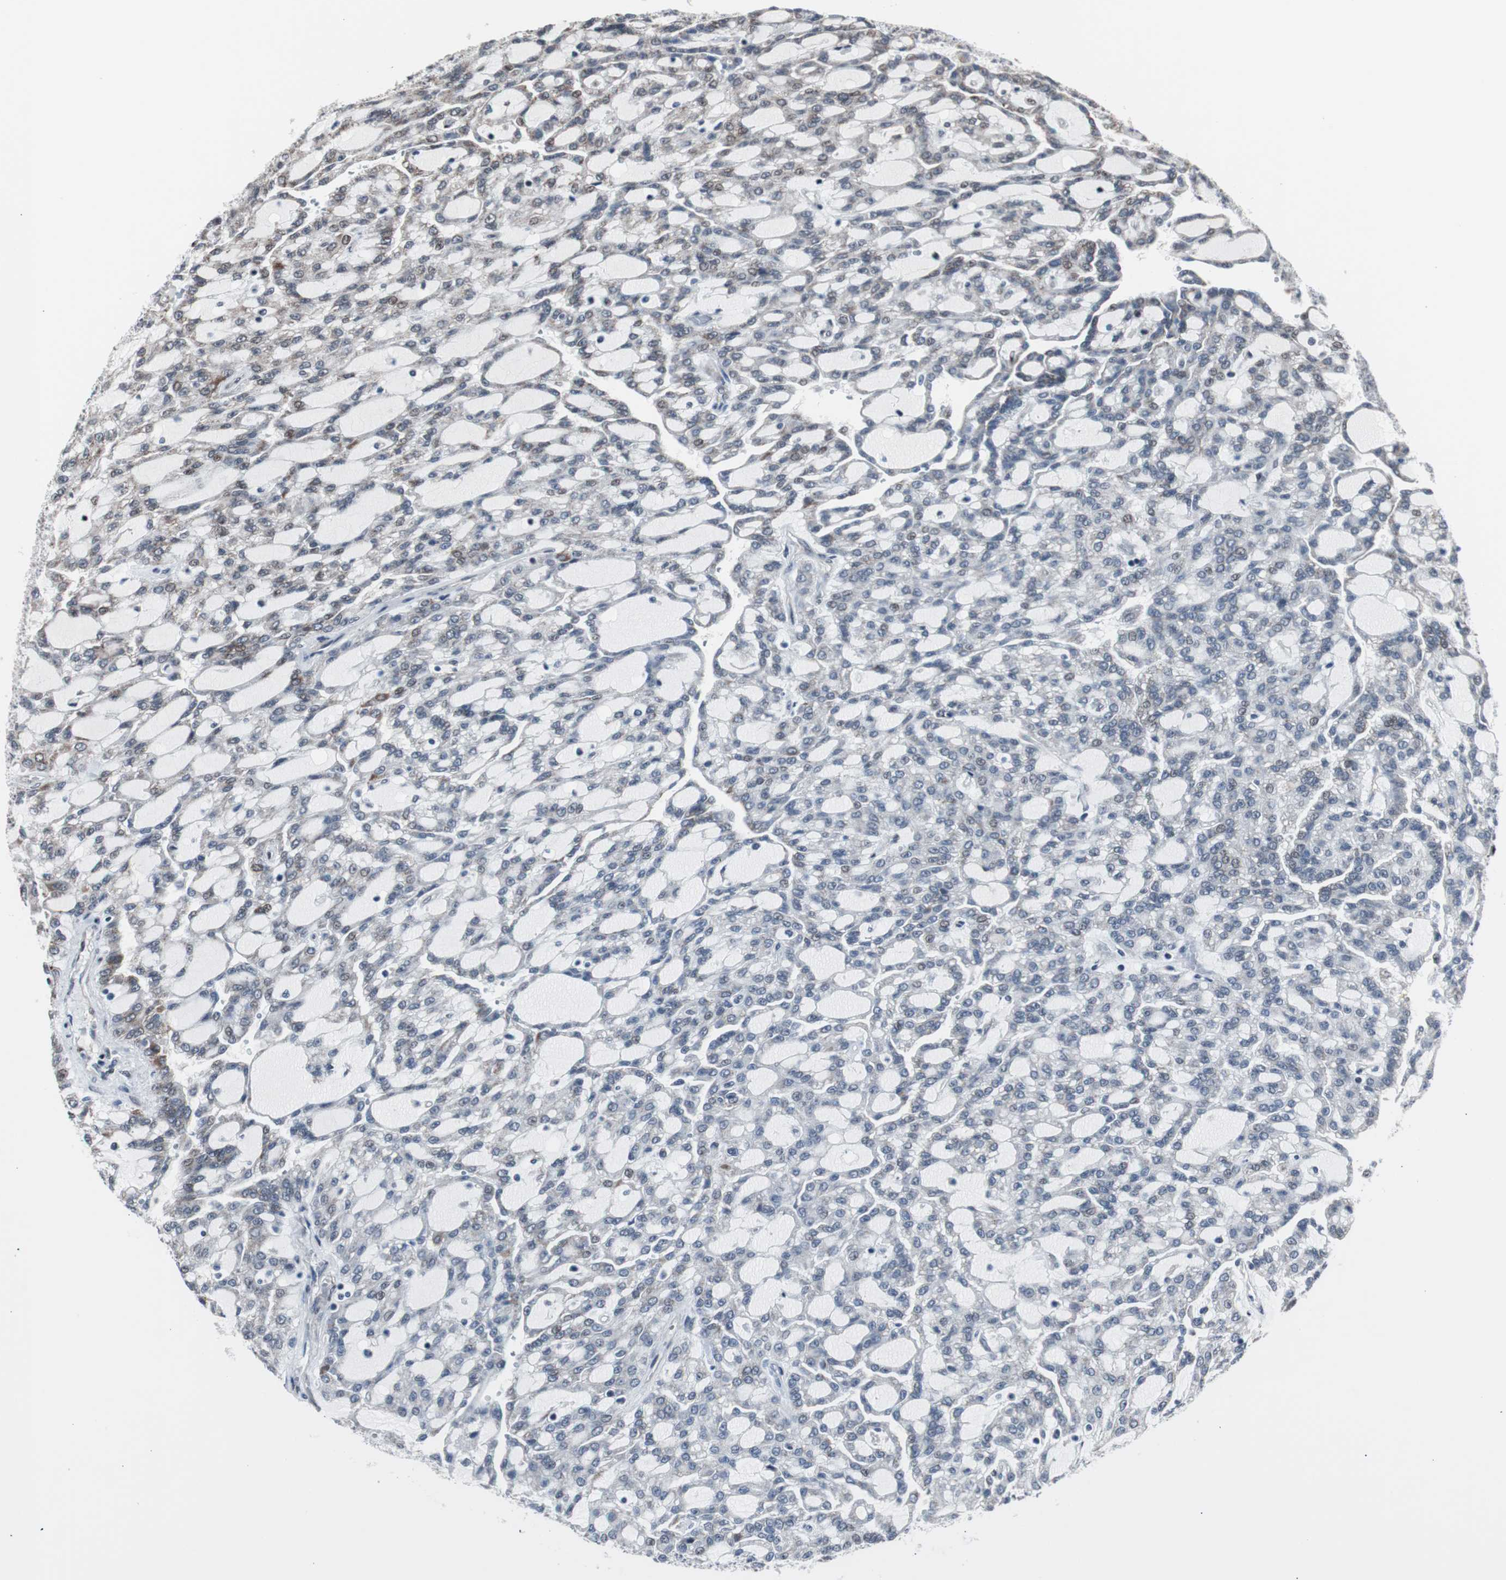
{"staining": {"intensity": "weak", "quantity": "<25%", "location": "nuclear"}, "tissue": "renal cancer", "cell_type": "Tumor cells", "image_type": "cancer", "snomed": [{"axis": "morphology", "description": "Adenocarcinoma, NOS"}, {"axis": "topography", "description": "Kidney"}], "caption": "Tumor cells show no significant protein positivity in adenocarcinoma (renal).", "gene": "POGZ", "patient": {"sex": "male", "age": 63}}